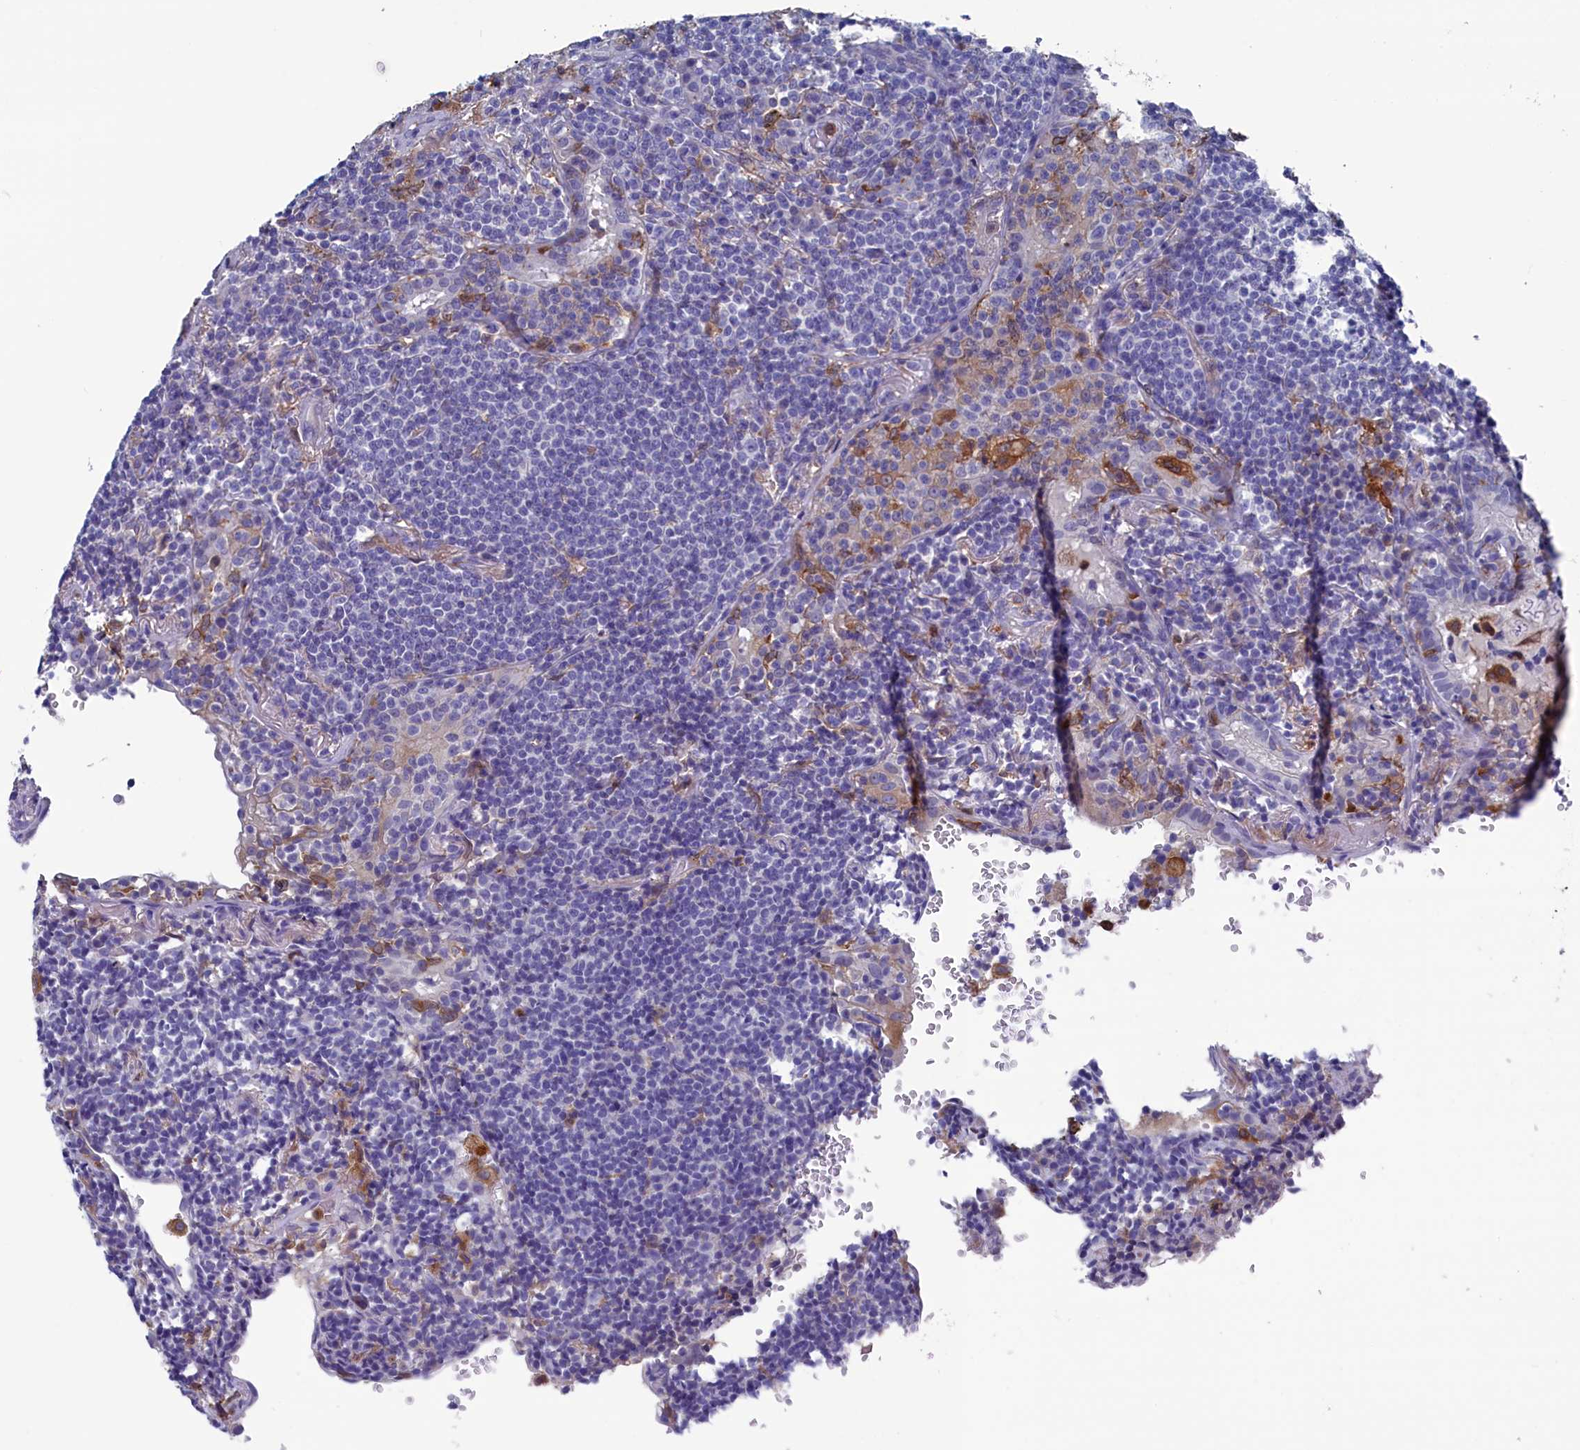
{"staining": {"intensity": "negative", "quantity": "none", "location": "none"}, "tissue": "lymphoma", "cell_type": "Tumor cells", "image_type": "cancer", "snomed": [{"axis": "morphology", "description": "Malignant lymphoma, non-Hodgkin's type, Low grade"}, {"axis": "topography", "description": "Lung"}], "caption": "A histopathology image of lymphoma stained for a protein demonstrates no brown staining in tumor cells.", "gene": "TYROBP", "patient": {"sex": "female", "age": 71}}